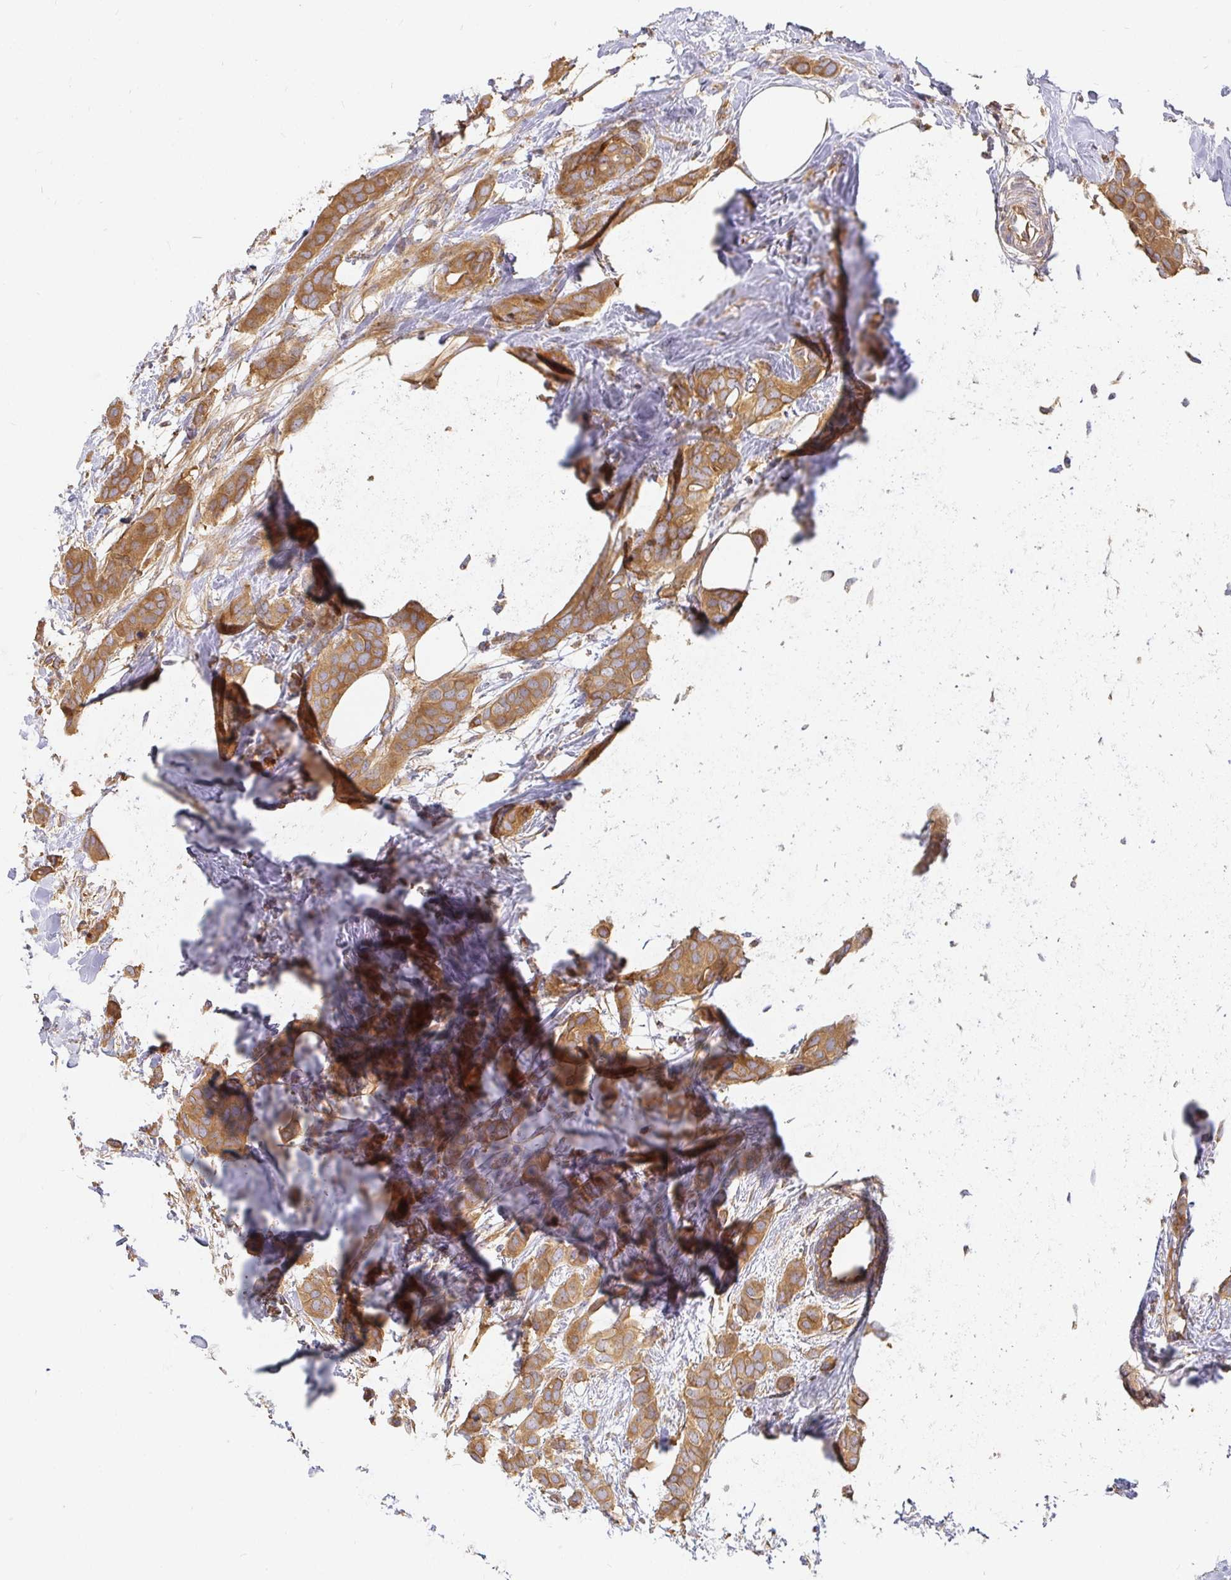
{"staining": {"intensity": "moderate", "quantity": ">75%", "location": "cytoplasmic/membranous"}, "tissue": "breast cancer", "cell_type": "Tumor cells", "image_type": "cancer", "snomed": [{"axis": "morphology", "description": "Duct carcinoma"}, {"axis": "topography", "description": "Breast"}], "caption": "Approximately >75% of tumor cells in human breast cancer demonstrate moderate cytoplasmic/membranous protein staining as visualized by brown immunohistochemical staining.", "gene": "KIF5B", "patient": {"sex": "female", "age": 62}}